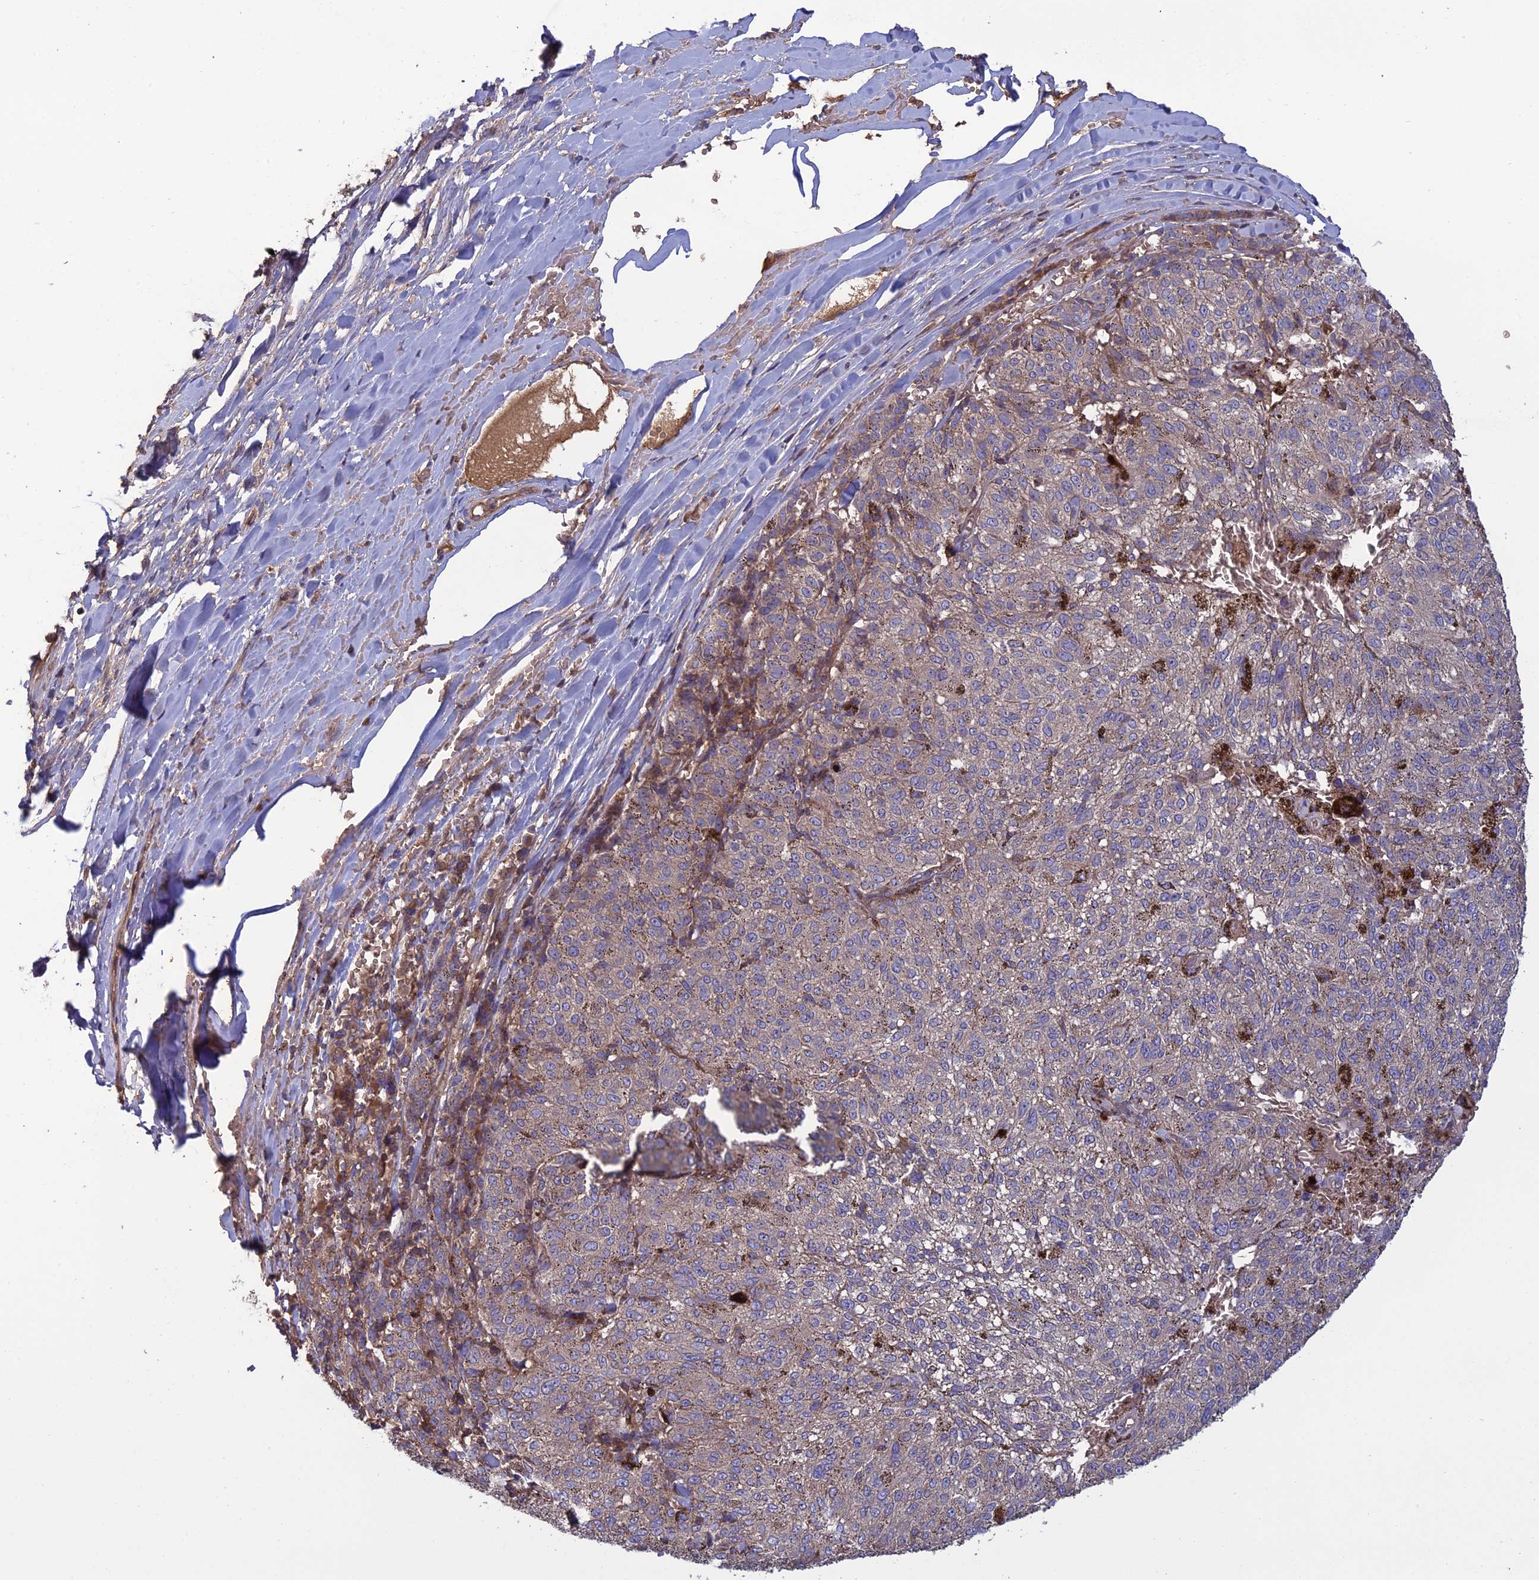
{"staining": {"intensity": "negative", "quantity": "none", "location": "none"}, "tissue": "melanoma", "cell_type": "Tumor cells", "image_type": "cancer", "snomed": [{"axis": "morphology", "description": "Malignant melanoma, NOS"}, {"axis": "topography", "description": "Skin"}], "caption": "Malignant melanoma stained for a protein using immunohistochemistry exhibits no expression tumor cells.", "gene": "GALR2", "patient": {"sex": "female", "age": 72}}